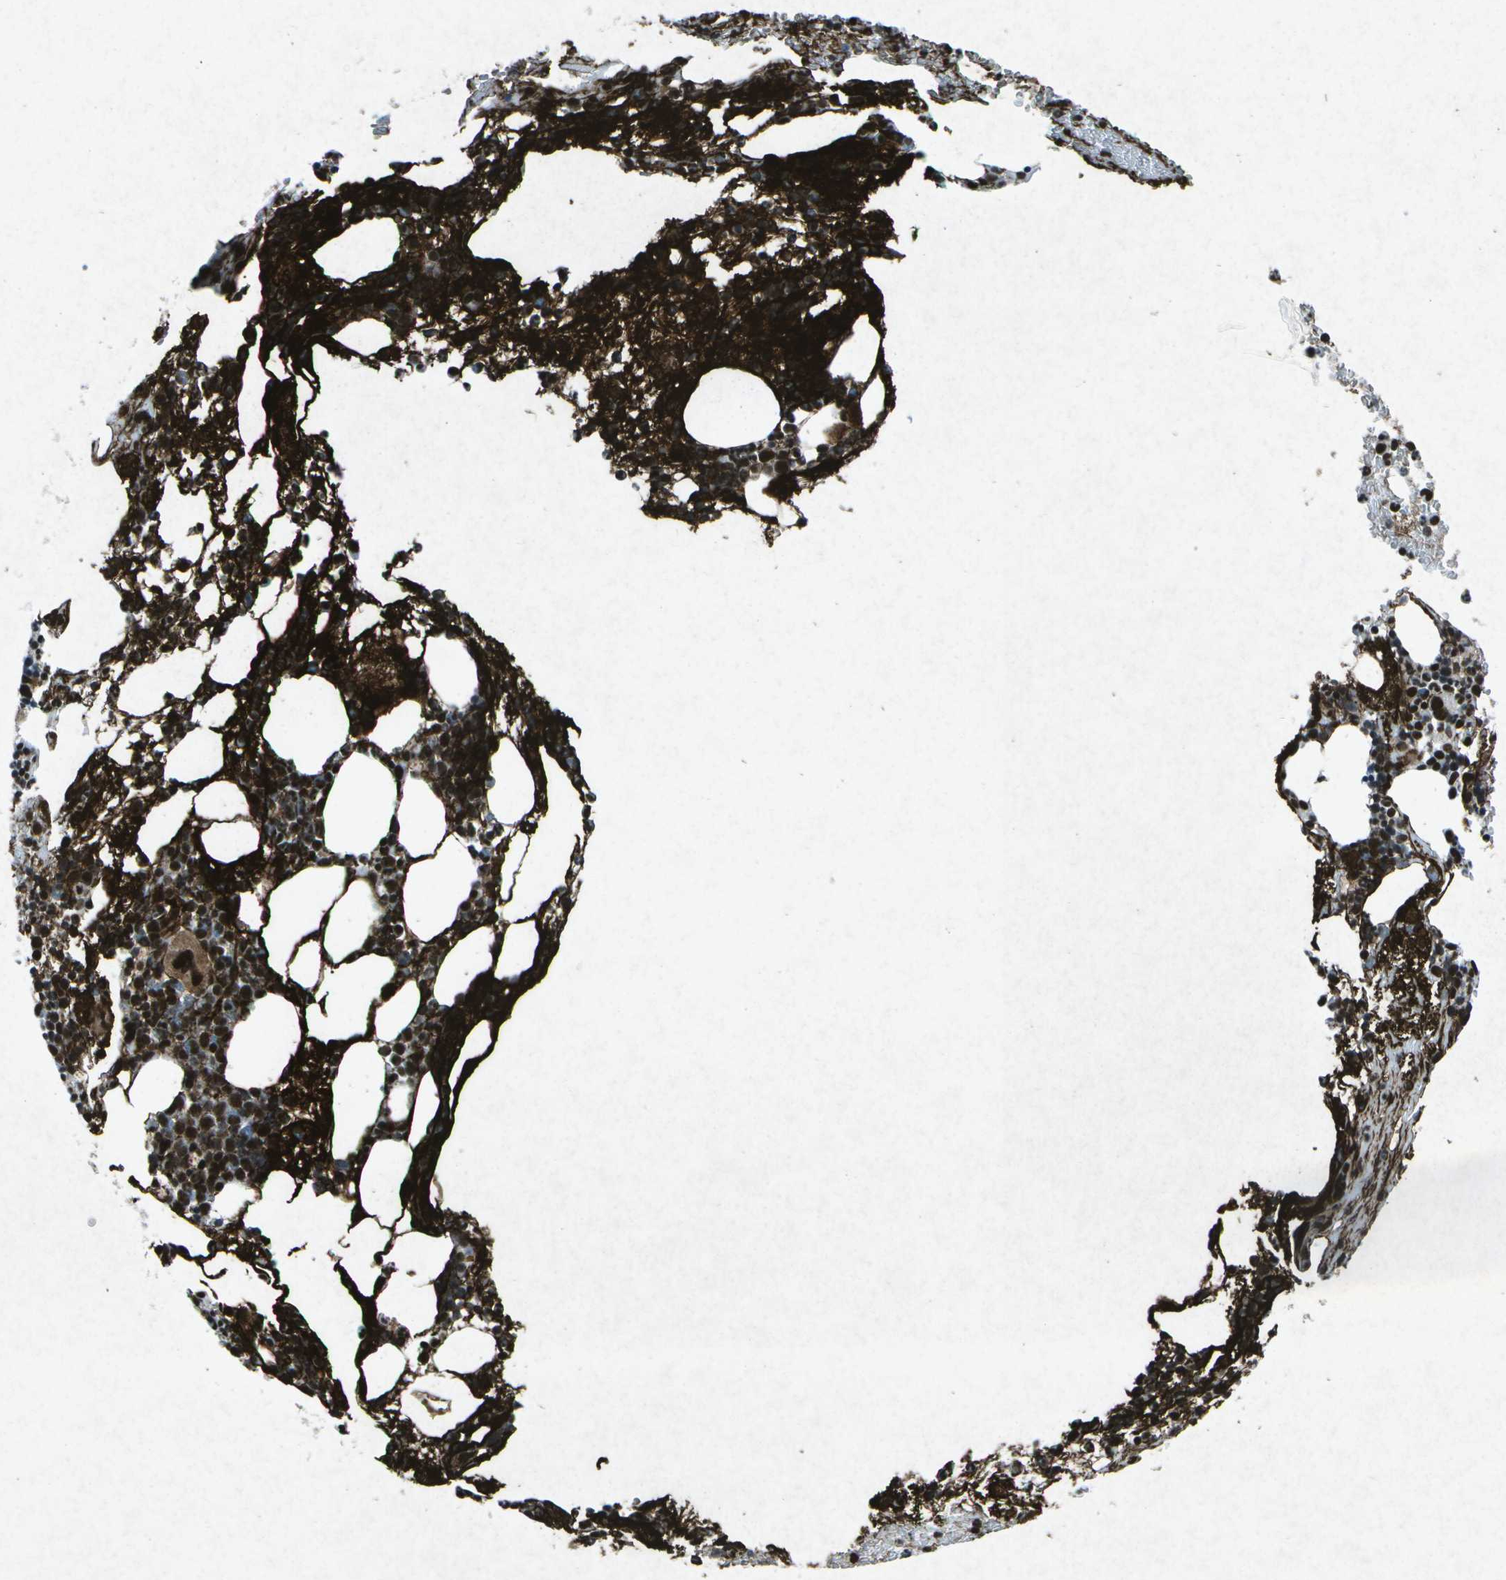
{"staining": {"intensity": "strong", "quantity": ">75%", "location": "nuclear"}, "tissue": "bone marrow", "cell_type": "Hematopoietic cells", "image_type": "normal", "snomed": [{"axis": "morphology", "description": "Normal tissue, NOS"}, {"axis": "morphology", "description": "Inflammation, NOS"}, {"axis": "topography", "description": "Bone marrow"}], "caption": "Unremarkable bone marrow exhibits strong nuclear positivity in about >75% of hematopoietic cells, visualized by immunohistochemistry. (Stains: DAB in brown, nuclei in blue, Microscopy: brightfield microscopy at high magnification).", "gene": "MTA2", "patient": {"sex": "female", "age": 76}}